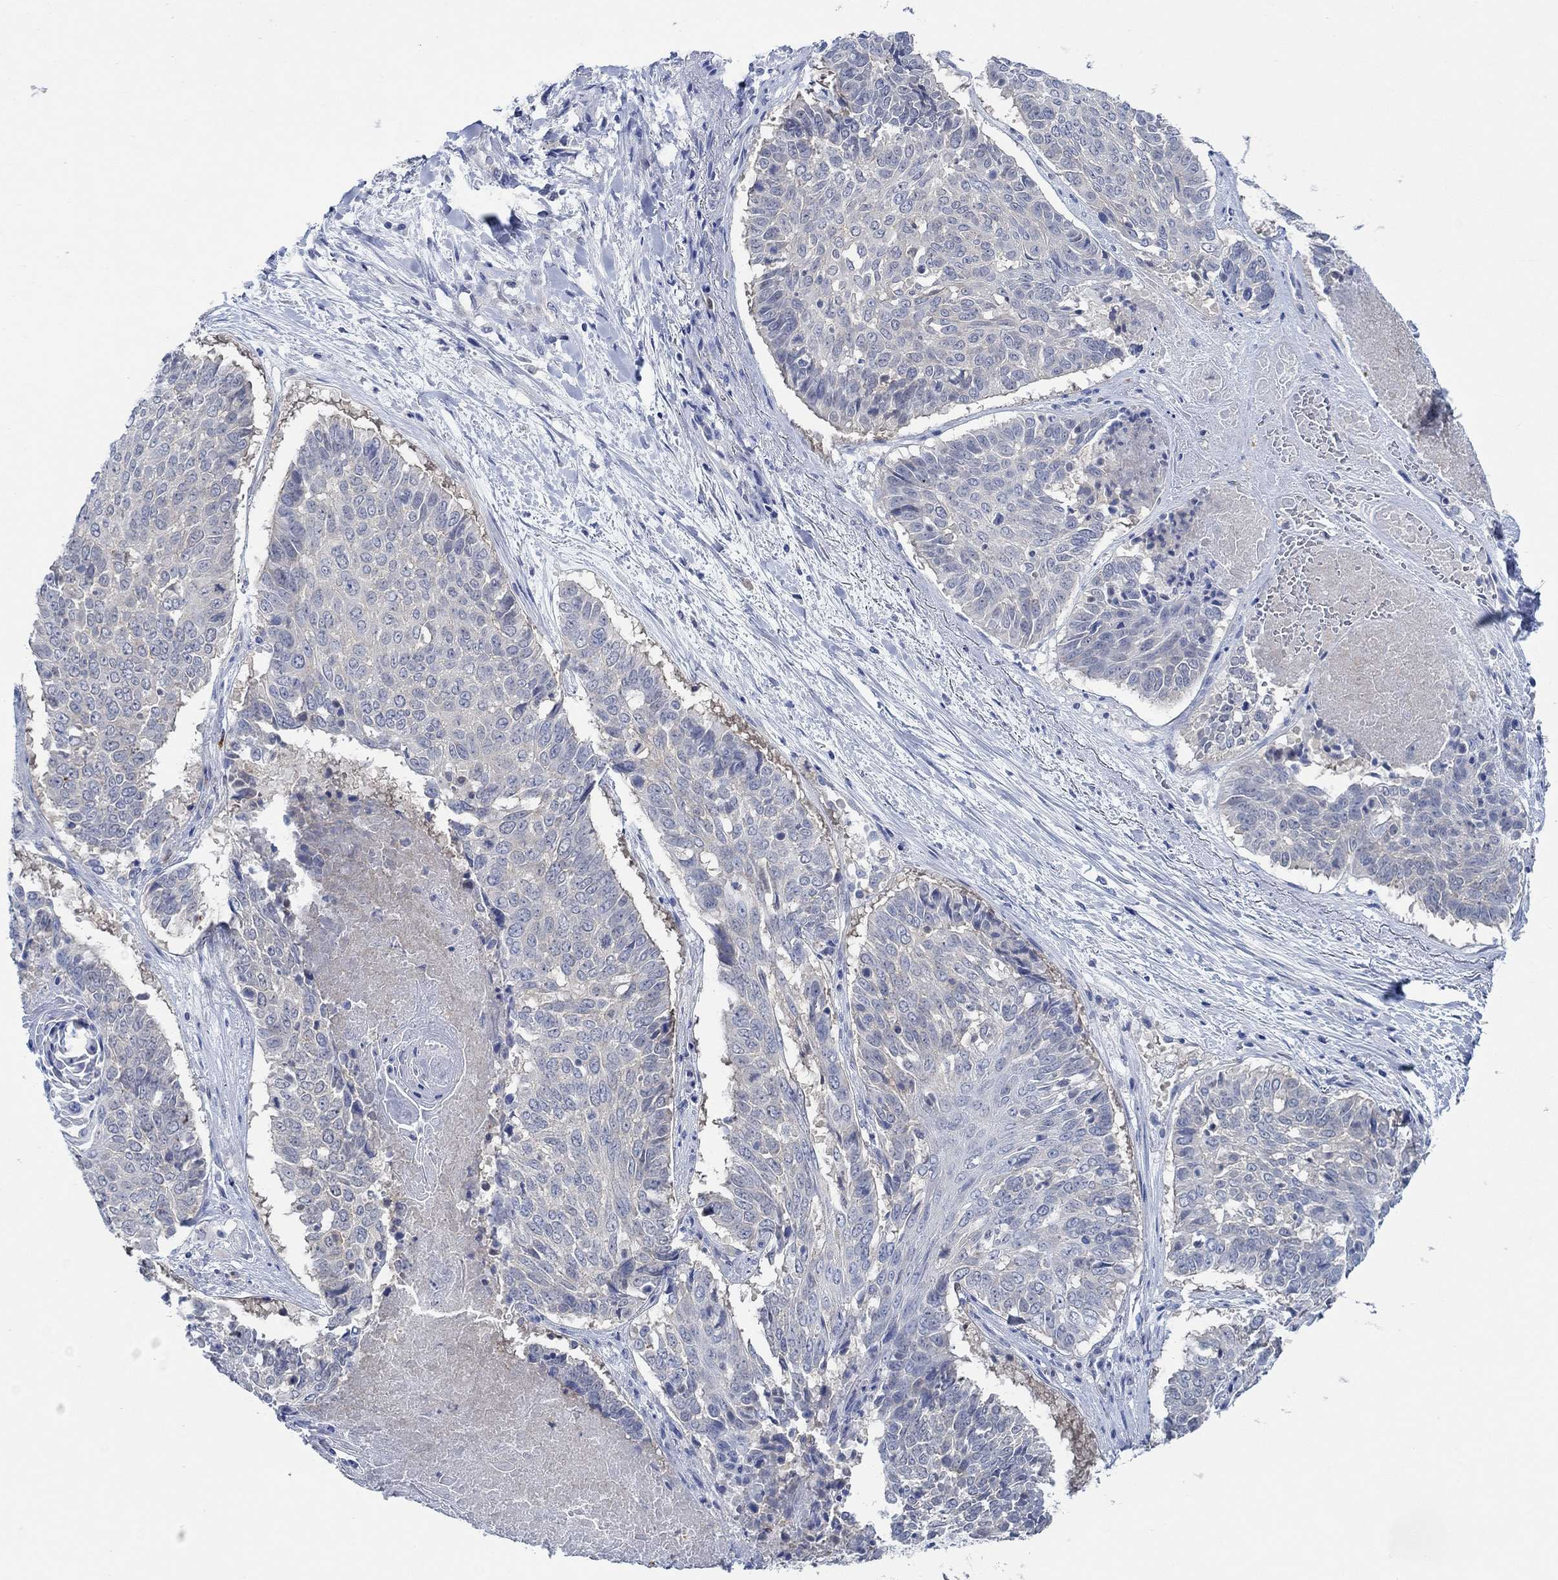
{"staining": {"intensity": "negative", "quantity": "none", "location": "none"}, "tissue": "lung cancer", "cell_type": "Tumor cells", "image_type": "cancer", "snomed": [{"axis": "morphology", "description": "Squamous cell carcinoma, NOS"}, {"axis": "topography", "description": "Lung"}], "caption": "The IHC histopathology image has no significant expression in tumor cells of lung squamous cell carcinoma tissue.", "gene": "ZNF671", "patient": {"sex": "male", "age": 64}}